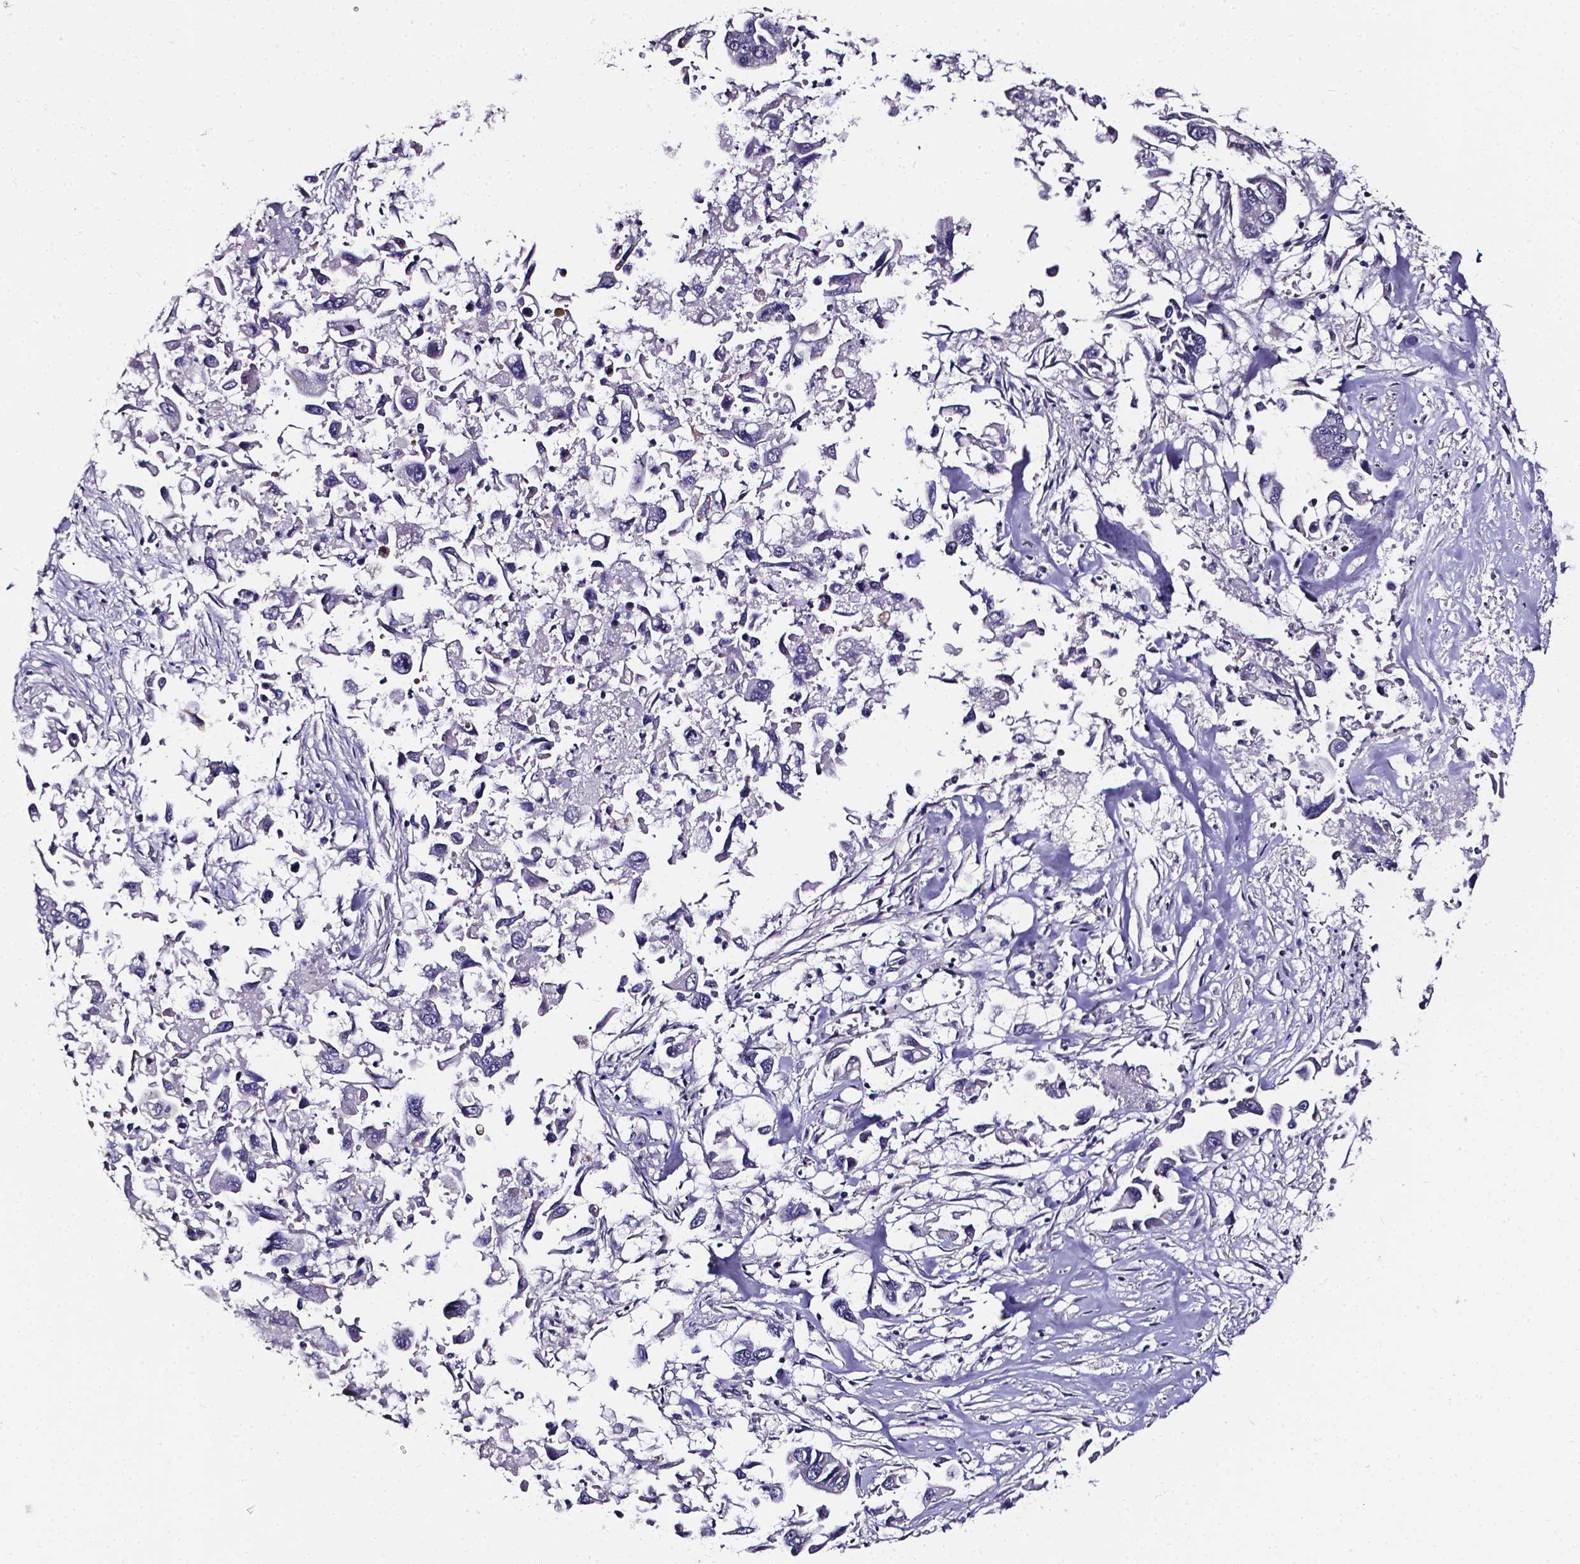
{"staining": {"intensity": "negative", "quantity": "none", "location": "none"}, "tissue": "pancreatic cancer", "cell_type": "Tumor cells", "image_type": "cancer", "snomed": [{"axis": "morphology", "description": "Adenocarcinoma, NOS"}, {"axis": "topography", "description": "Pancreas"}], "caption": "This is an IHC image of pancreatic cancer. There is no expression in tumor cells.", "gene": "CACNG8", "patient": {"sex": "female", "age": 83}}